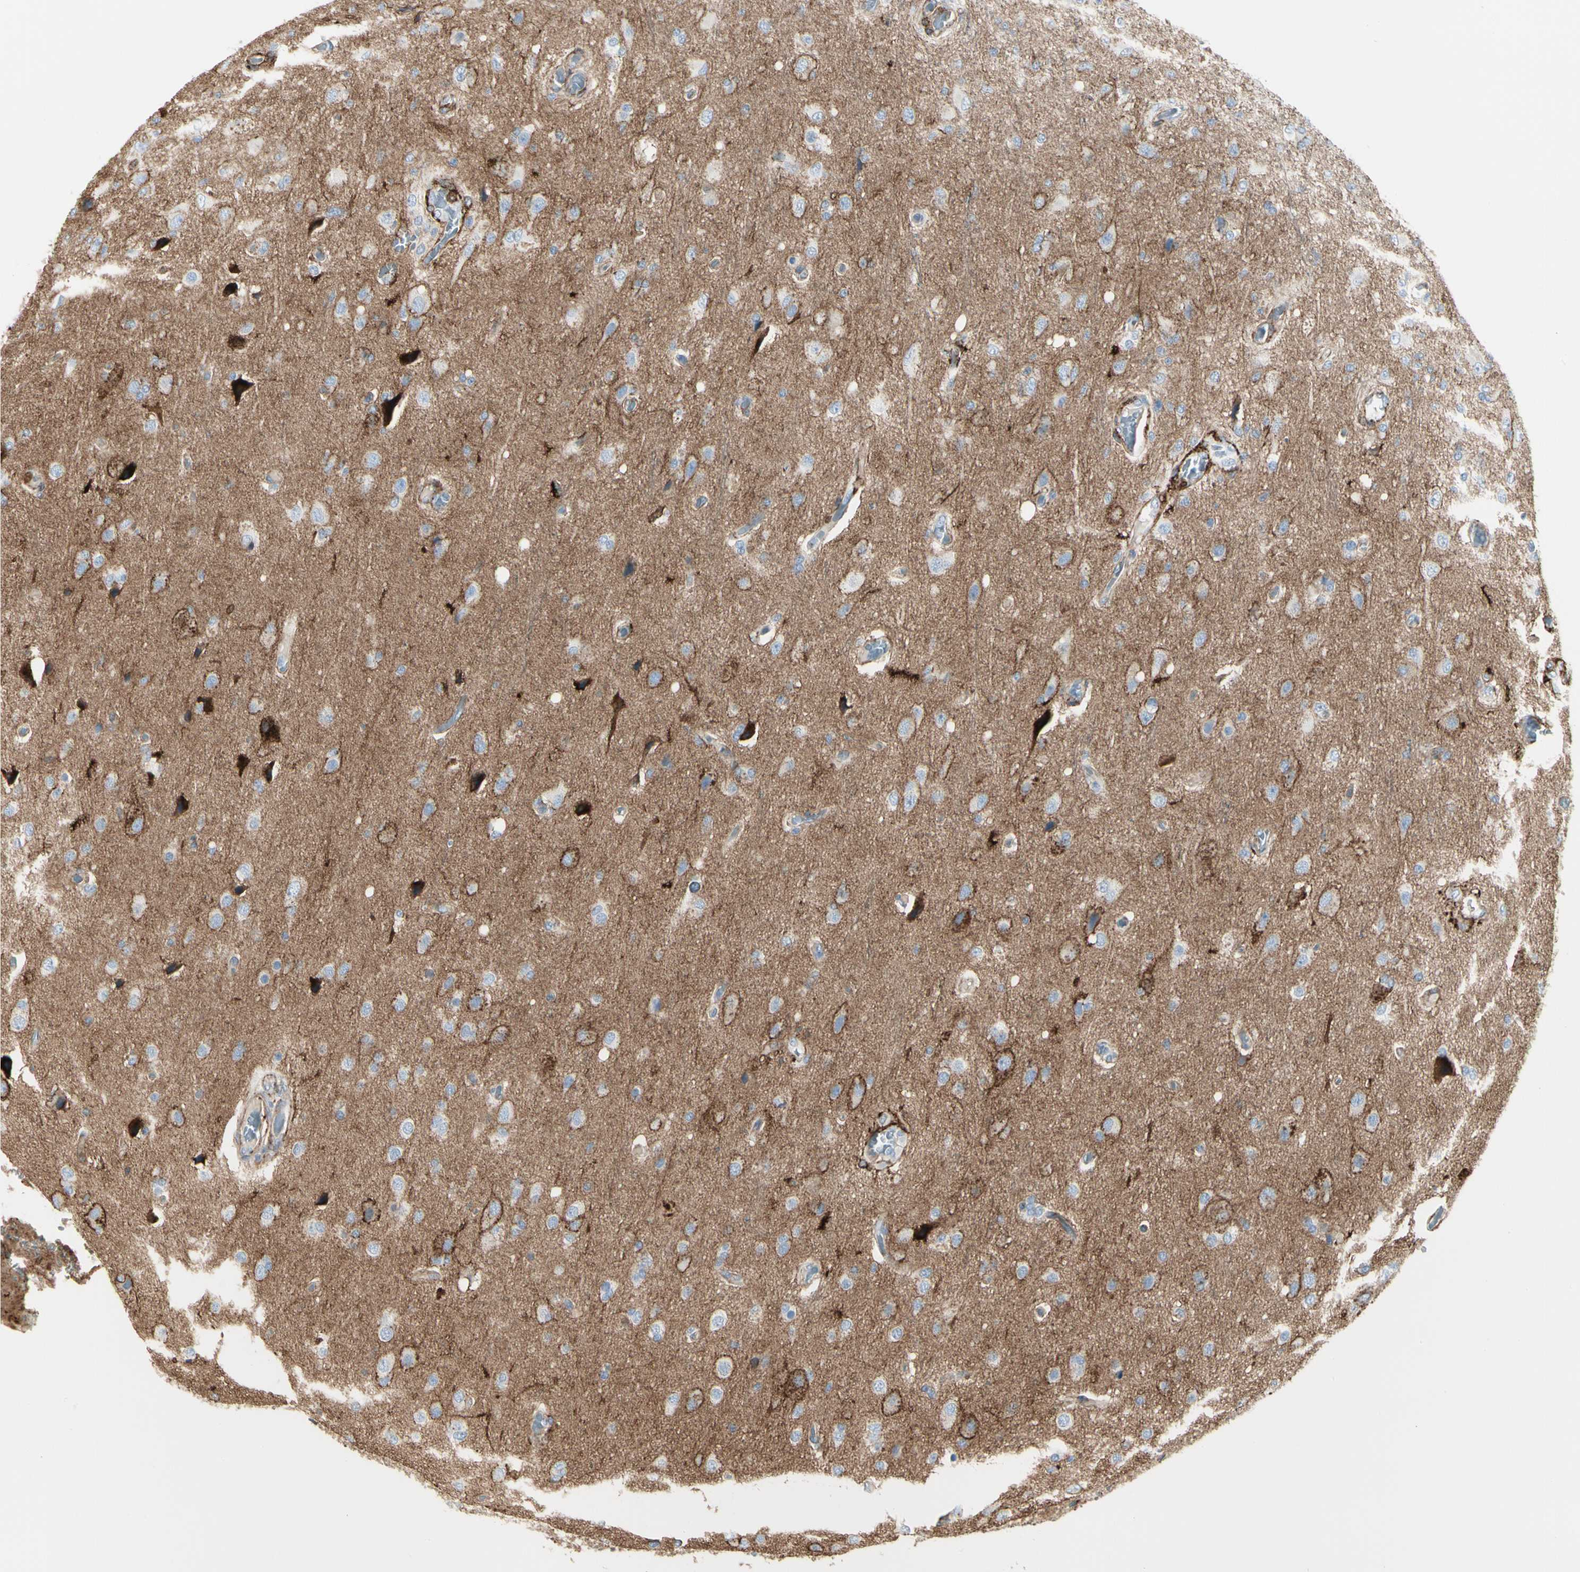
{"staining": {"intensity": "strong", "quantity": "<25%", "location": "cytoplasmic/membranous"}, "tissue": "glioma", "cell_type": "Tumor cells", "image_type": "cancer", "snomed": [{"axis": "morphology", "description": "Normal tissue, NOS"}, {"axis": "morphology", "description": "Glioma, malignant, High grade"}, {"axis": "topography", "description": "Cerebral cortex"}], "caption": "A micrograph of human high-grade glioma (malignant) stained for a protein shows strong cytoplasmic/membranous brown staining in tumor cells. (IHC, brightfield microscopy, high magnification).", "gene": "CLEC2B", "patient": {"sex": "male", "age": 77}}